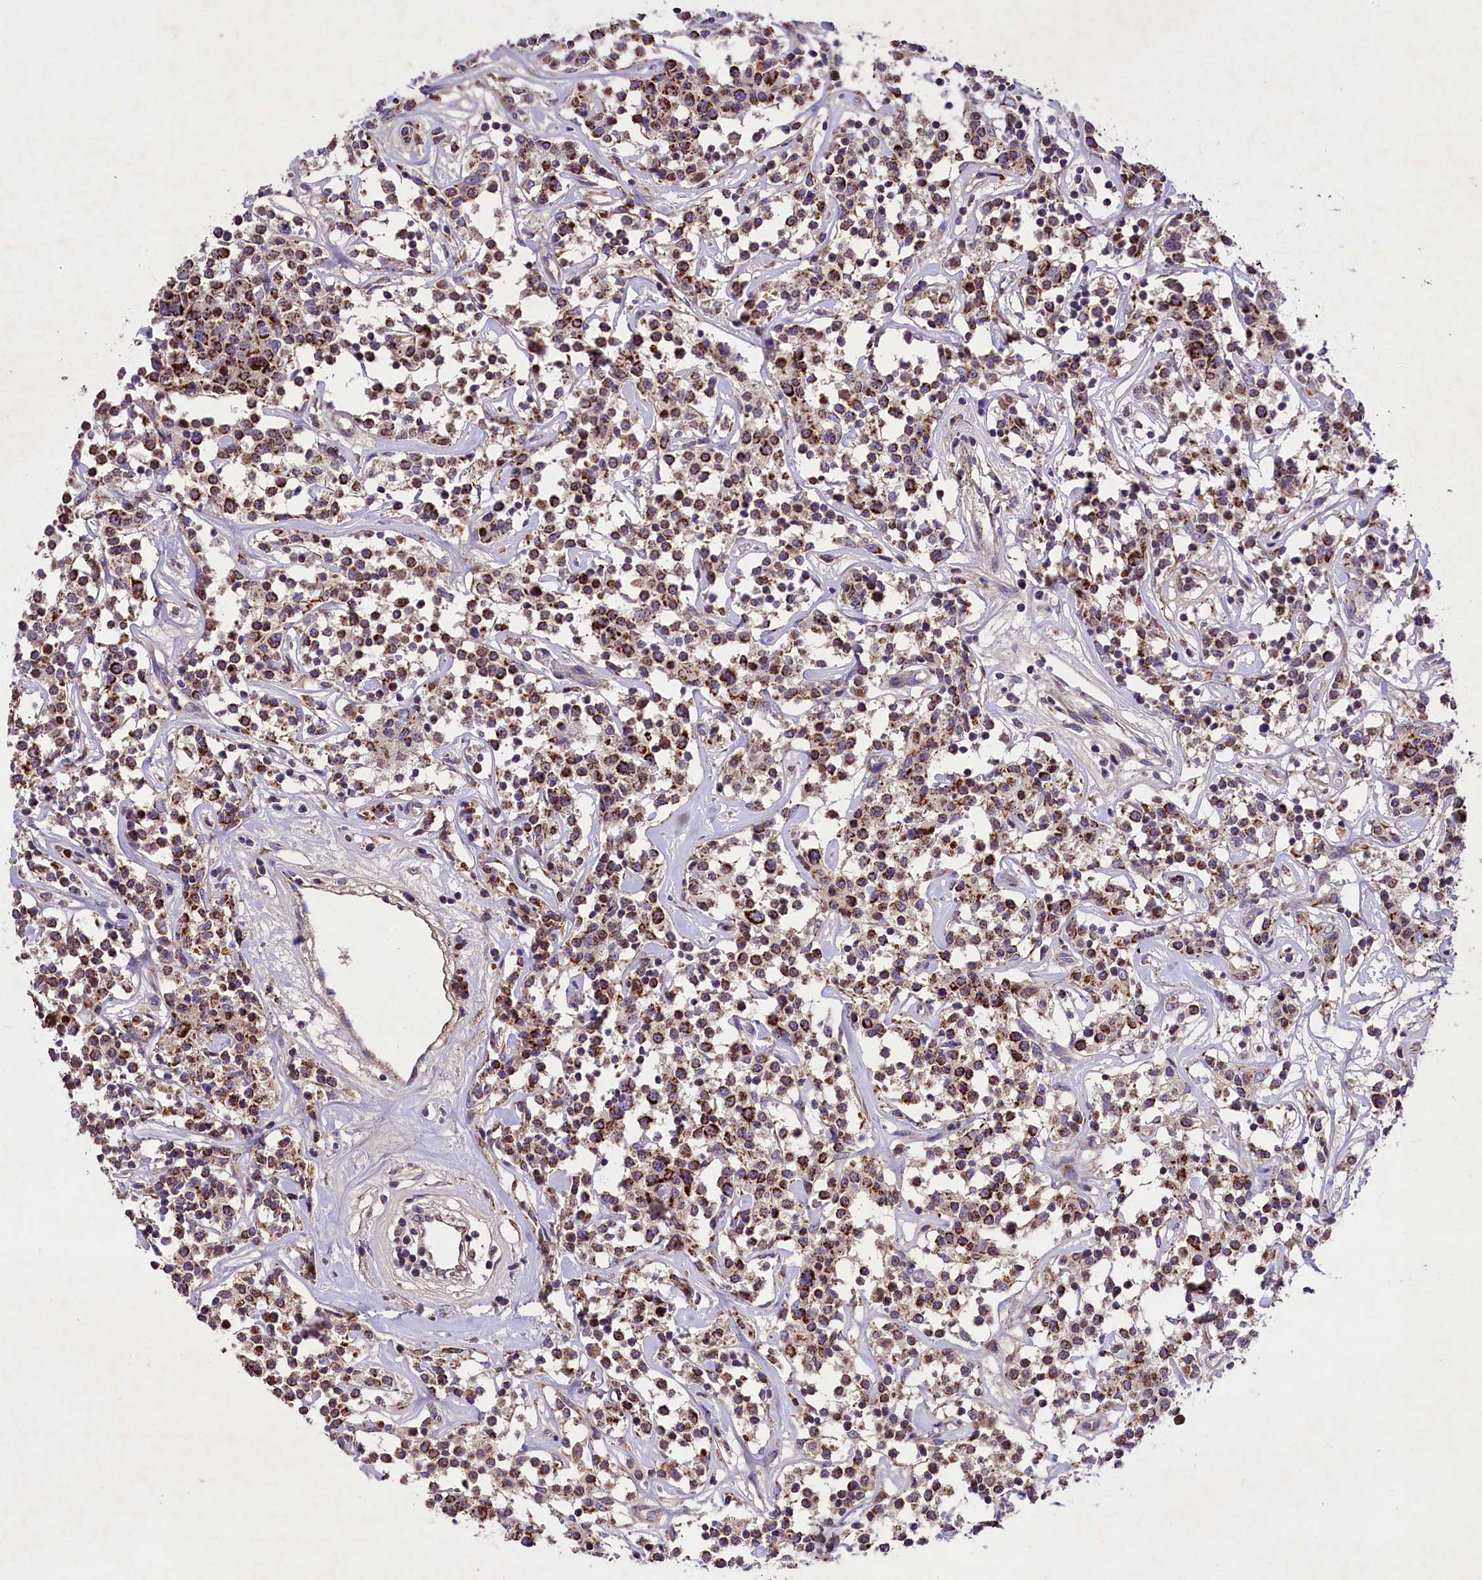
{"staining": {"intensity": "strong", "quantity": ">75%", "location": "cytoplasmic/membranous"}, "tissue": "lymphoma", "cell_type": "Tumor cells", "image_type": "cancer", "snomed": [{"axis": "morphology", "description": "Malignant lymphoma, non-Hodgkin's type, Low grade"}, {"axis": "topography", "description": "Small intestine"}], "caption": "Low-grade malignant lymphoma, non-Hodgkin's type stained with DAB immunohistochemistry (IHC) displays high levels of strong cytoplasmic/membranous positivity in approximately >75% of tumor cells.", "gene": "PMPCB", "patient": {"sex": "female", "age": 59}}